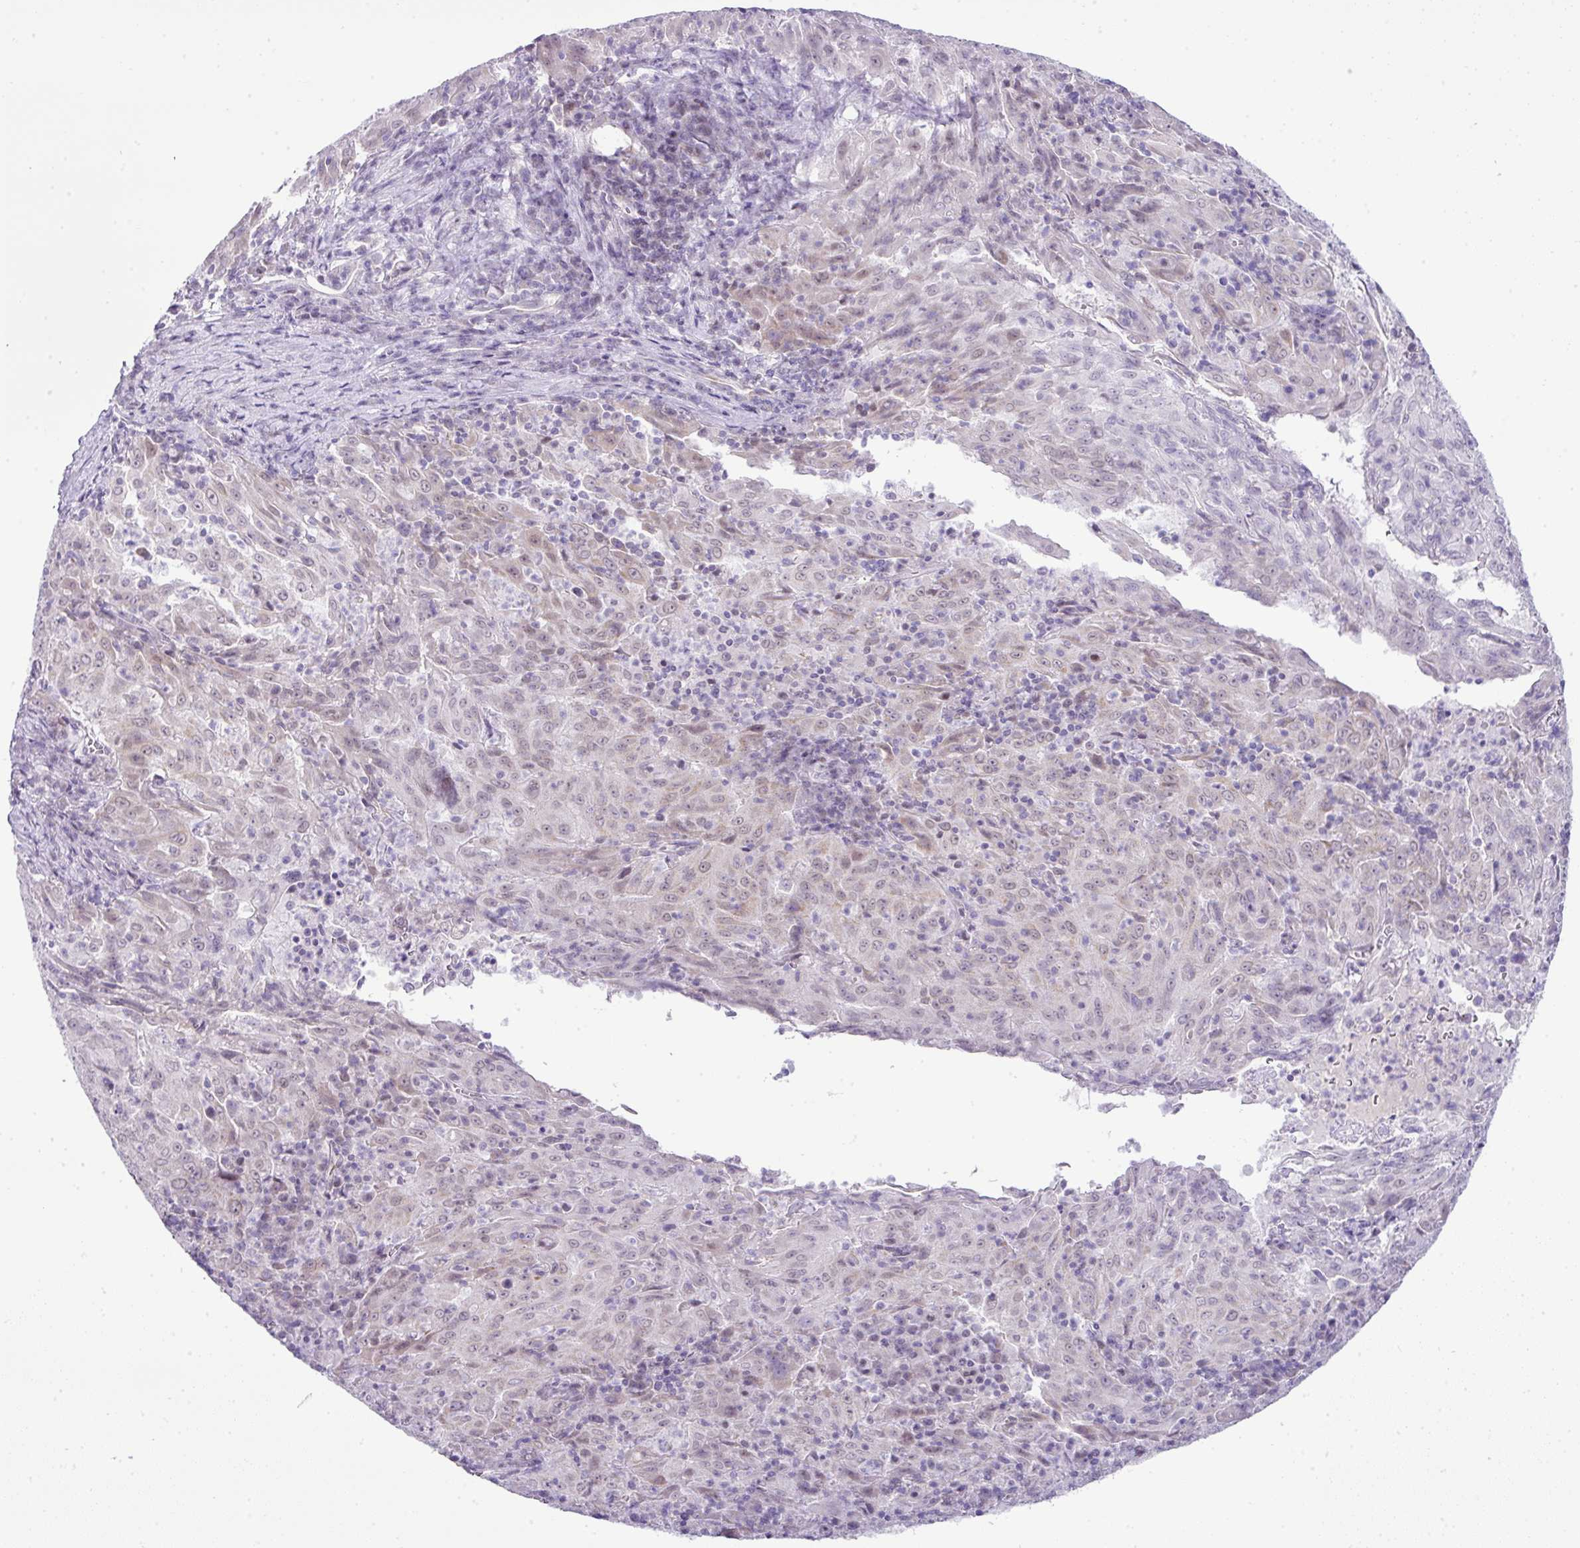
{"staining": {"intensity": "weak", "quantity": "25%-75%", "location": "cytoplasmic/membranous,nuclear"}, "tissue": "pancreatic cancer", "cell_type": "Tumor cells", "image_type": "cancer", "snomed": [{"axis": "morphology", "description": "Adenocarcinoma, NOS"}, {"axis": "topography", "description": "Pancreas"}], "caption": "DAB immunohistochemical staining of human pancreatic cancer (adenocarcinoma) exhibits weak cytoplasmic/membranous and nuclear protein positivity in about 25%-75% of tumor cells. The staining is performed using DAB brown chromogen to label protein expression. The nuclei are counter-stained blue using hematoxylin.", "gene": "CMTM5", "patient": {"sex": "male", "age": 63}}